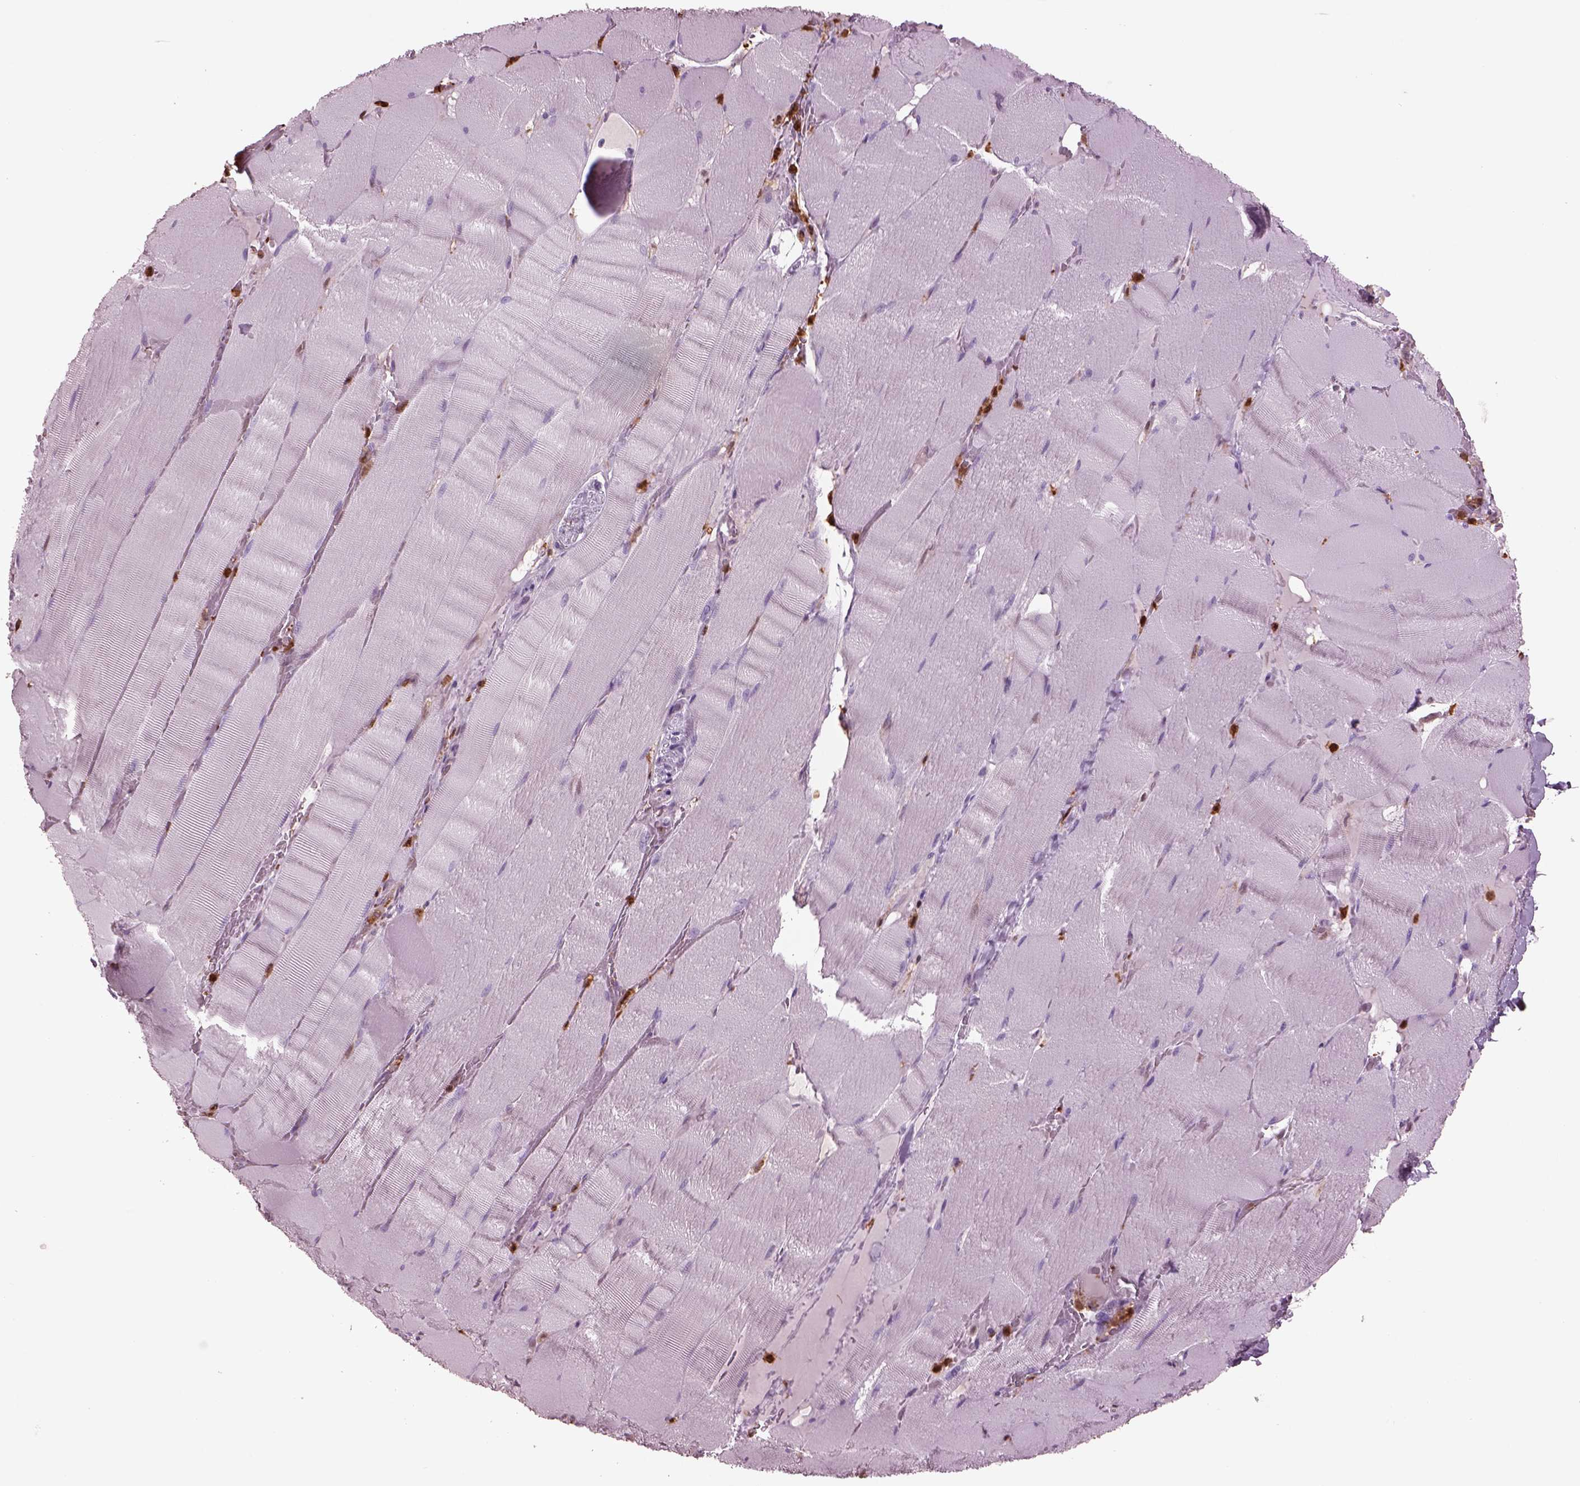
{"staining": {"intensity": "negative", "quantity": "none", "location": "none"}, "tissue": "skeletal muscle", "cell_type": "Myocytes", "image_type": "normal", "snomed": [{"axis": "morphology", "description": "Normal tissue, NOS"}, {"axis": "topography", "description": "Skeletal muscle"}], "caption": "Immunohistochemical staining of benign skeletal muscle reveals no significant staining in myocytes.", "gene": "IL31RA", "patient": {"sex": "male", "age": 56}}